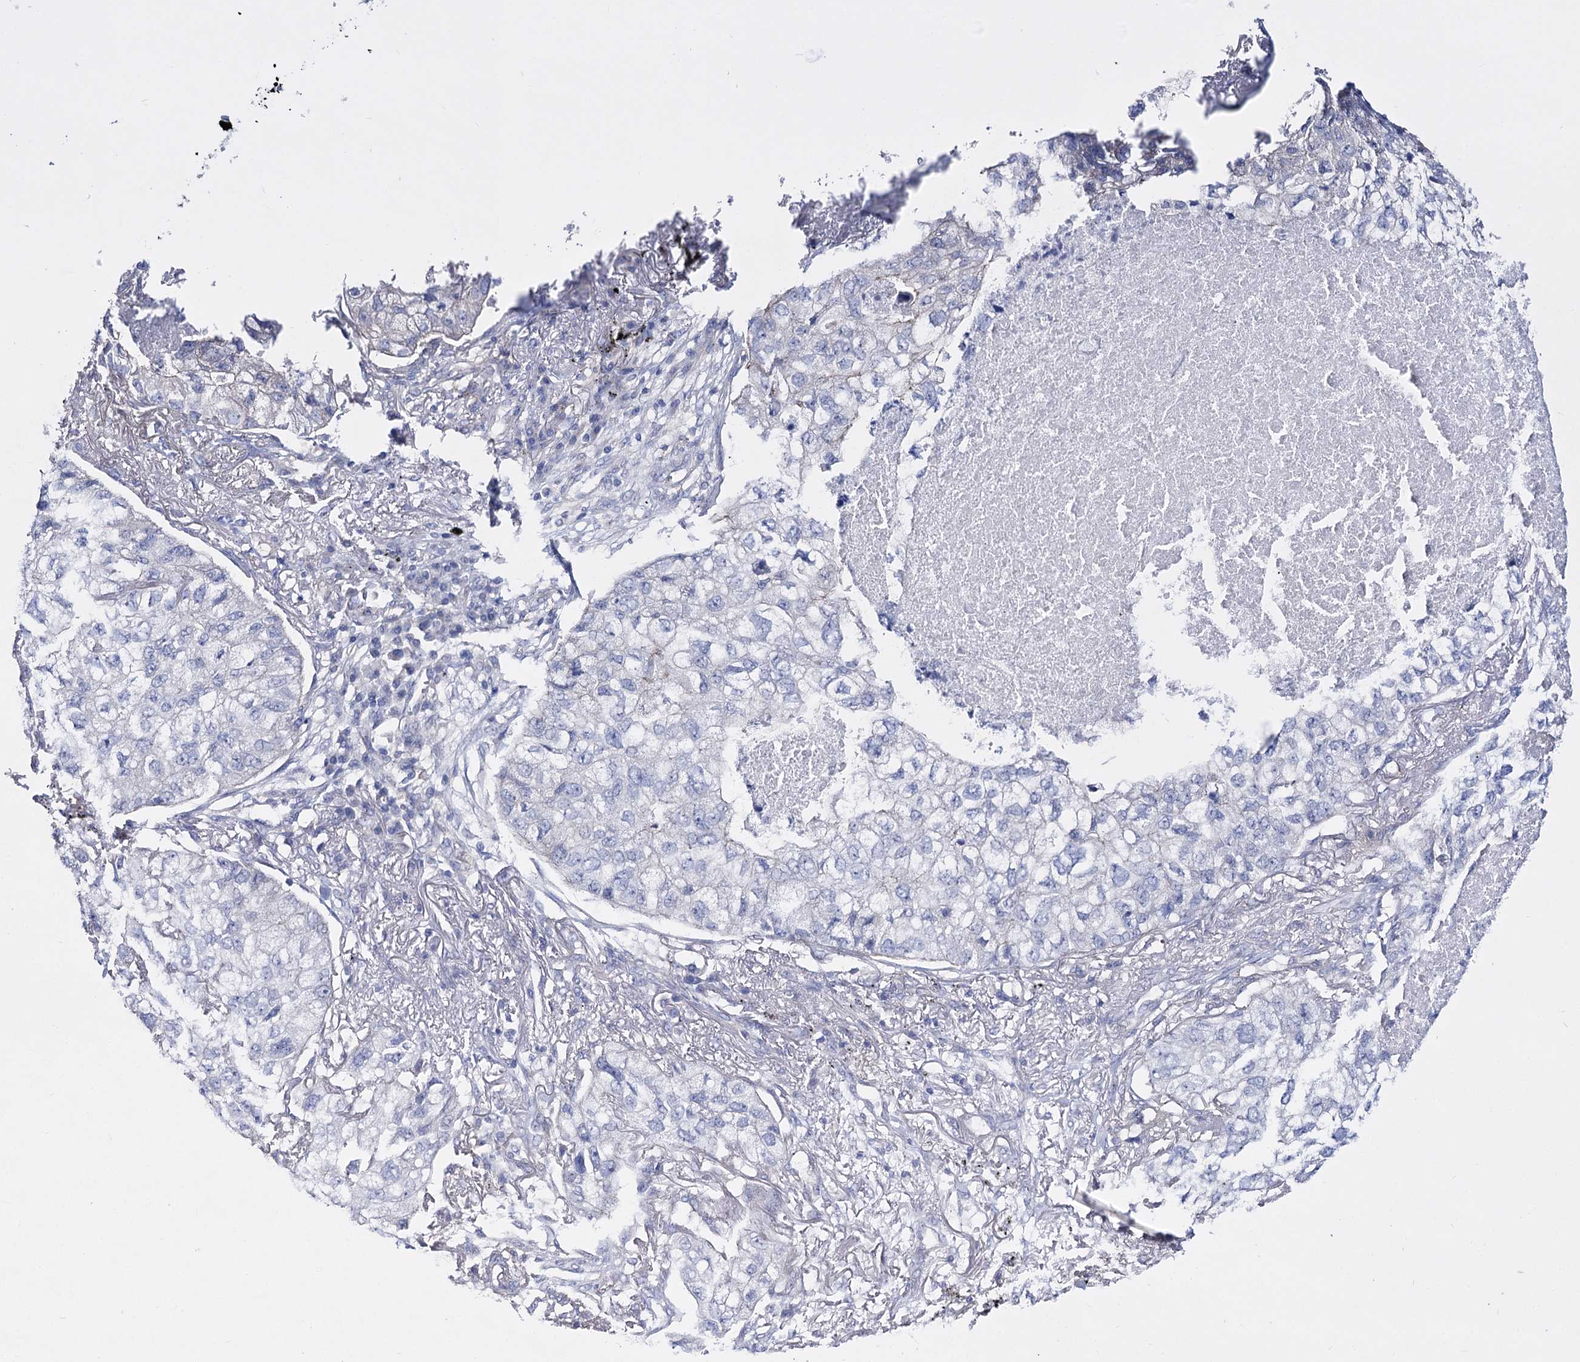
{"staining": {"intensity": "negative", "quantity": "none", "location": "none"}, "tissue": "lung cancer", "cell_type": "Tumor cells", "image_type": "cancer", "snomed": [{"axis": "morphology", "description": "Adenocarcinoma, NOS"}, {"axis": "topography", "description": "Lung"}], "caption": "Tumor cells are negative for protein expression in human lung adenocarcinoma. (Stains: DAB (3,3'-diaminobenzidine) immunohistochemistry (IHC) with hematoxylin counter stain, Microscopy: brightfield microscopy at high magnification).", "gene": "LRRC34", "patient": {"sex": "male", "age": 65}}